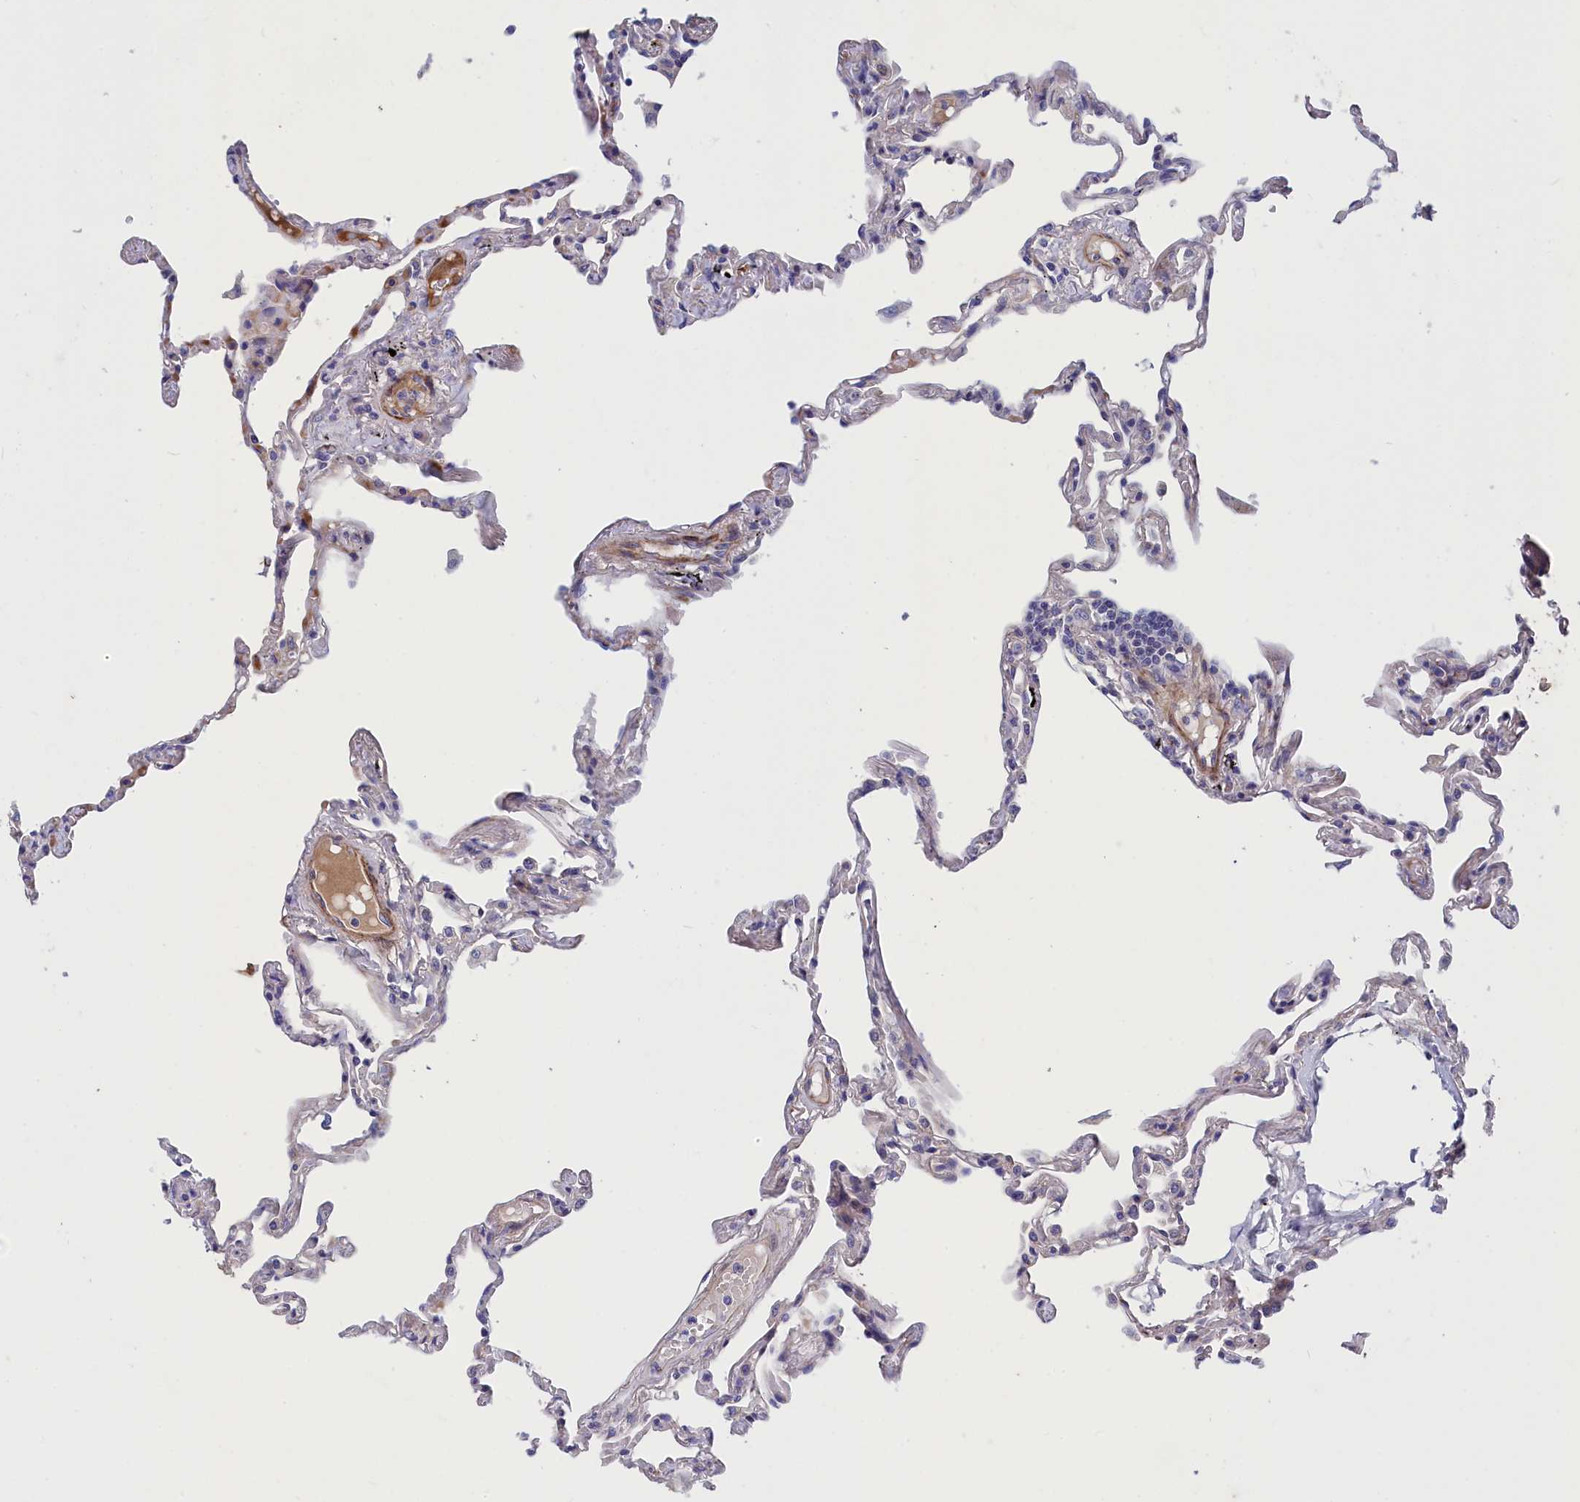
{"staining": {"intensity": "negative", "quantity": "none", "location": "none"}, "tissue": "lung", "cell_type": "Alveolar cells", "image_type": "normal", "snomed": [{"axis": "morphology", "description": "Normal tissue, NOS"}, {"axis": "topography", "description": "Lung"}], "caption": "Normal lung was stained to show a protein in brown. There is no significant positivity in alveolar cells.", "gene": "TUBGCP4", "patient": {"sex": "female", "age": 67}}